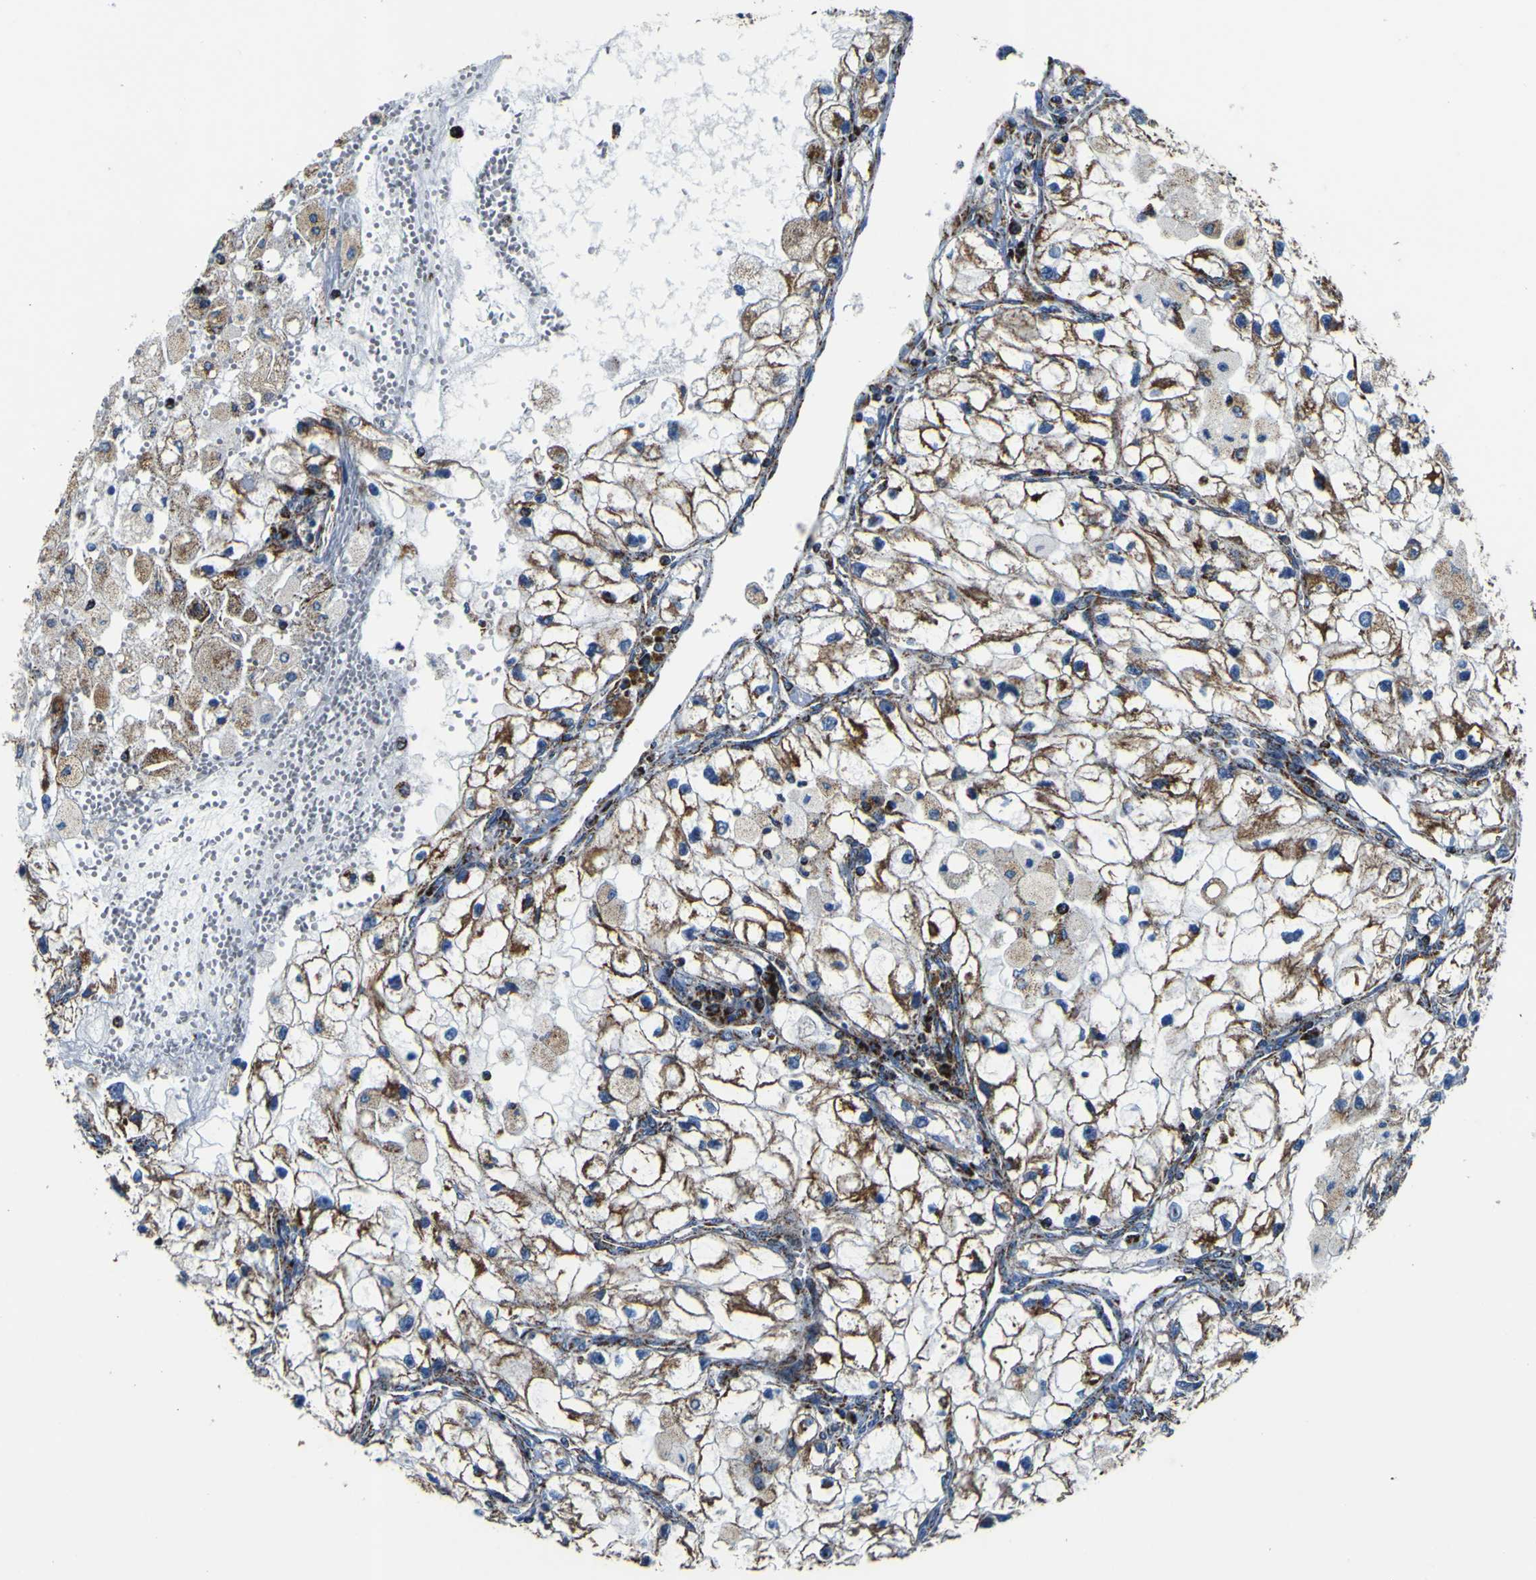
{"staining": {"intensity": "moderate", "quantity": "25%-75%", "location": "cytoplasmic/membranous"}, "tissue": "renal cancer", "cell_type": "Tumor cells", "image_type": "cancer", "snomed": [{"axis": "morphology", "description": "Adenocarcinoma, NOS"}, {"axis": "topography", "description": "Kidney"}], "caption": "Moderate cytoplasmic/membranous positivity for a protein is appreciated in approximately 25%-75% of tumor cells of renal cancer using IHC.", "gene": "PTRH2", "patient": {"sex": "female", "age": 70}}